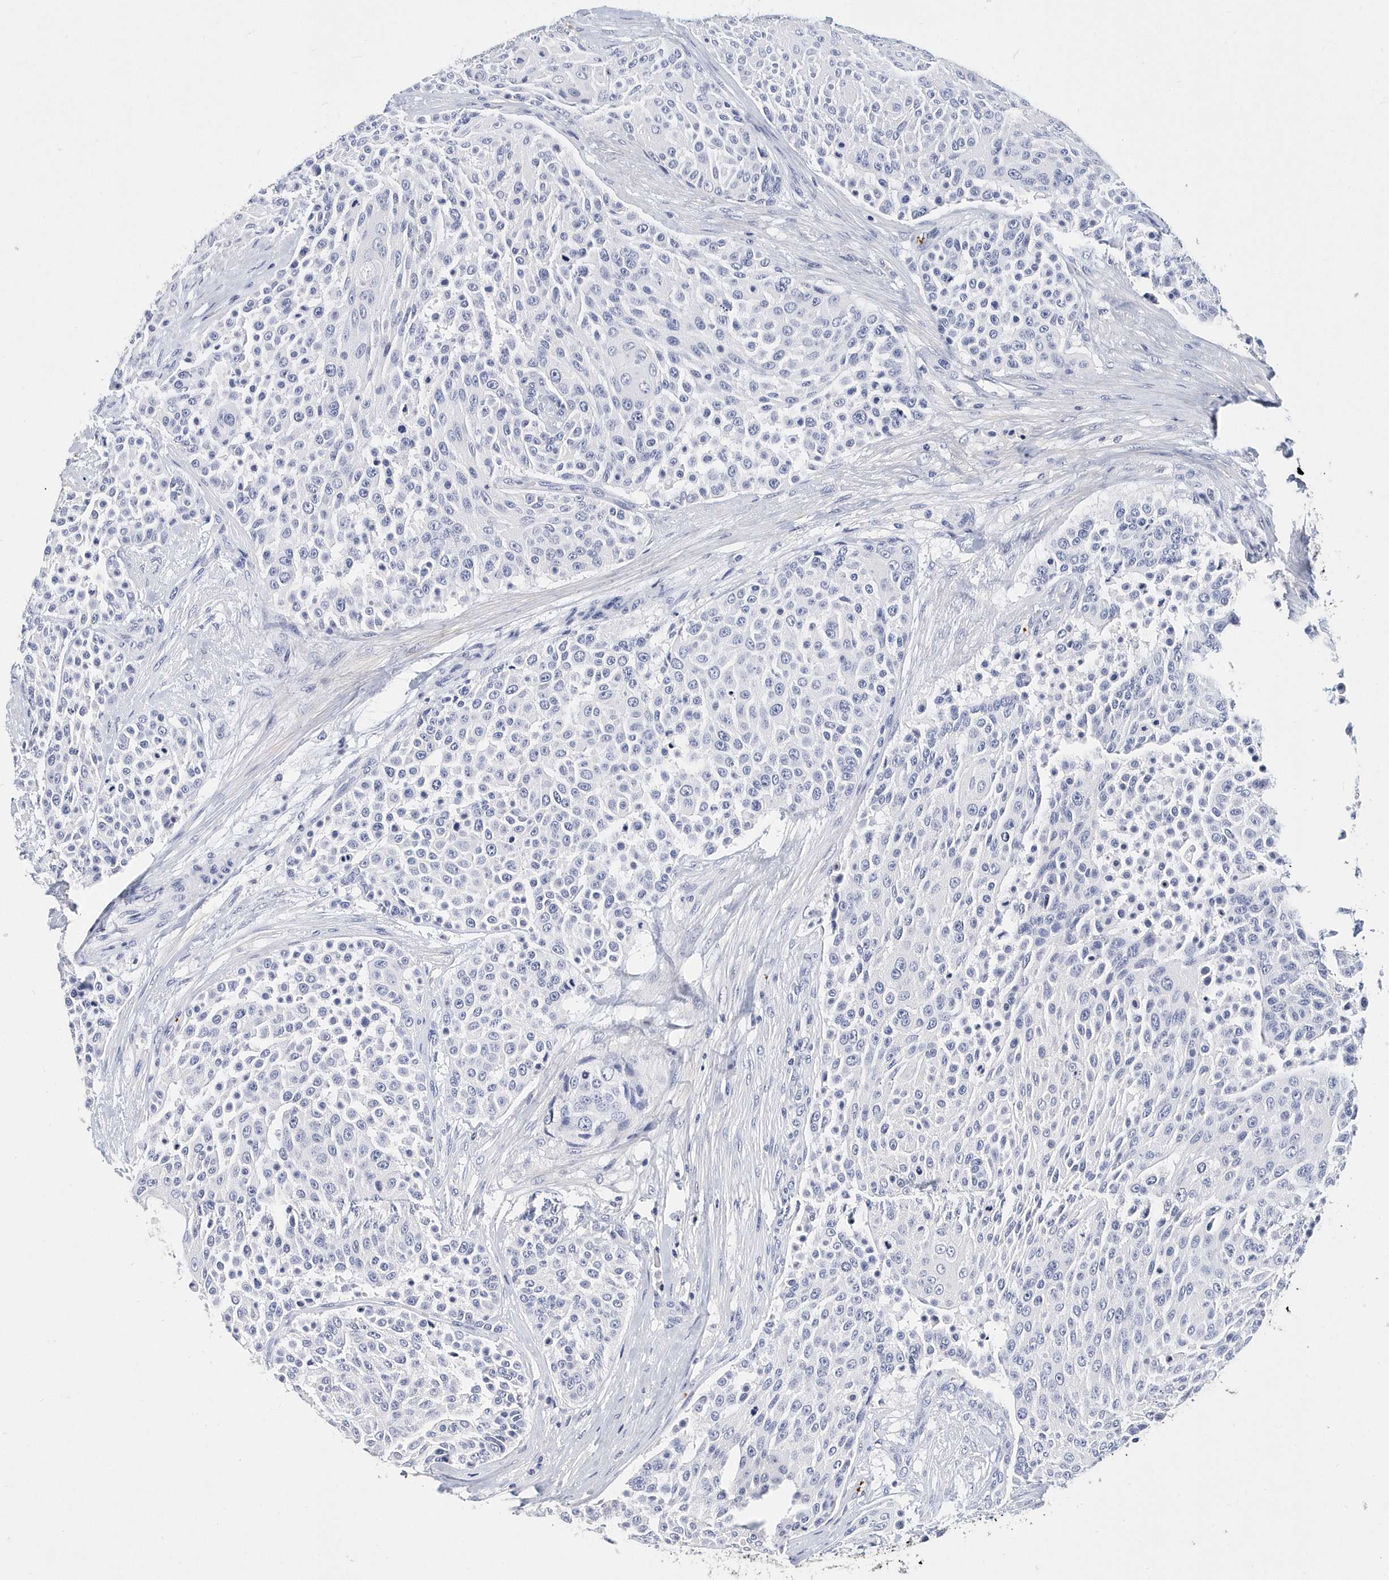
{"staining": {"intensity": "negative", "quantity": "none", "location": "none"}, "tissue": "urothelial cancer", "cell_type": "Tumor cells", "image_type": "cancer", "snomed": [{"axis": "morphology", "description": "Urothelial carcinoma, High grade"}, {"axis": "topography", "description": "Urinary bladder"}], "caption": "IHC histopathology image of human urothelial cancer stained for a protein (brown), which demonstrates no expression in tumor cells. Nuclei are stained in blue.", "gene": "ITGA2B", "patient": {"sex": "female", "age": 63}}